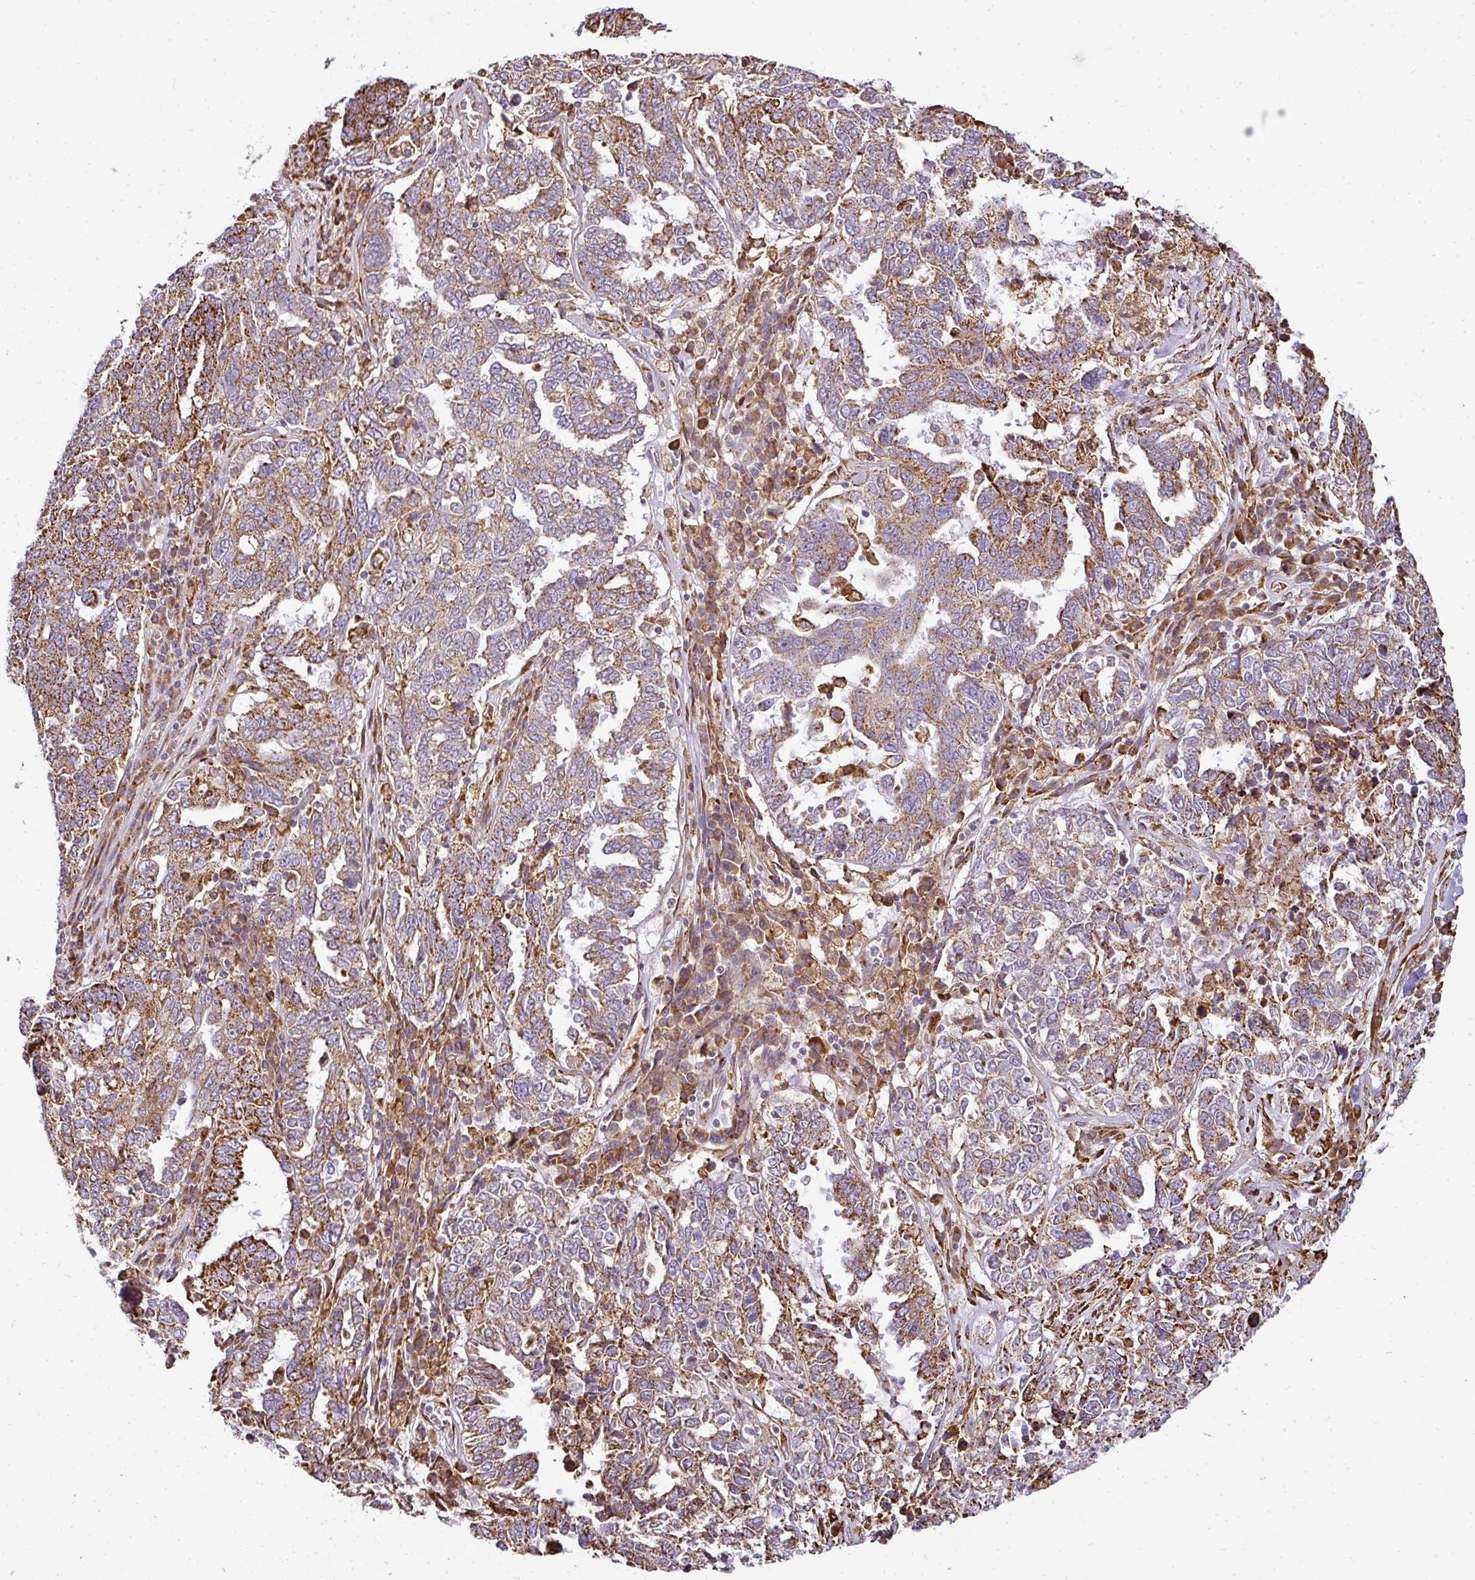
{"staining": {"intensity": "strong", "quantity": "25%-75%", "location": "cytoplasmic/membranous"}, "tissue": "ovarian cancer", "cell_type": "Tumor cells", "image_type": "cancer", "snomed": [{"axis": "morphology", "description": "Carcinoma, endometroid"}, {"axis": "topography", "description": "Ovary"}], "caption": "Ovarian endometroid carcinoma tissue reveals strong cytoplasmic/membranous expression in about 25%-75% of tumor cells The protein is stained brown, and the nuclei are stained in blue (DAB (3,3'-diaminobenzidine) IHC with brightfield microscopy, high magnification).", "gene": "ANKRD18A", "patient": {"sex": "female", "age": 62}}